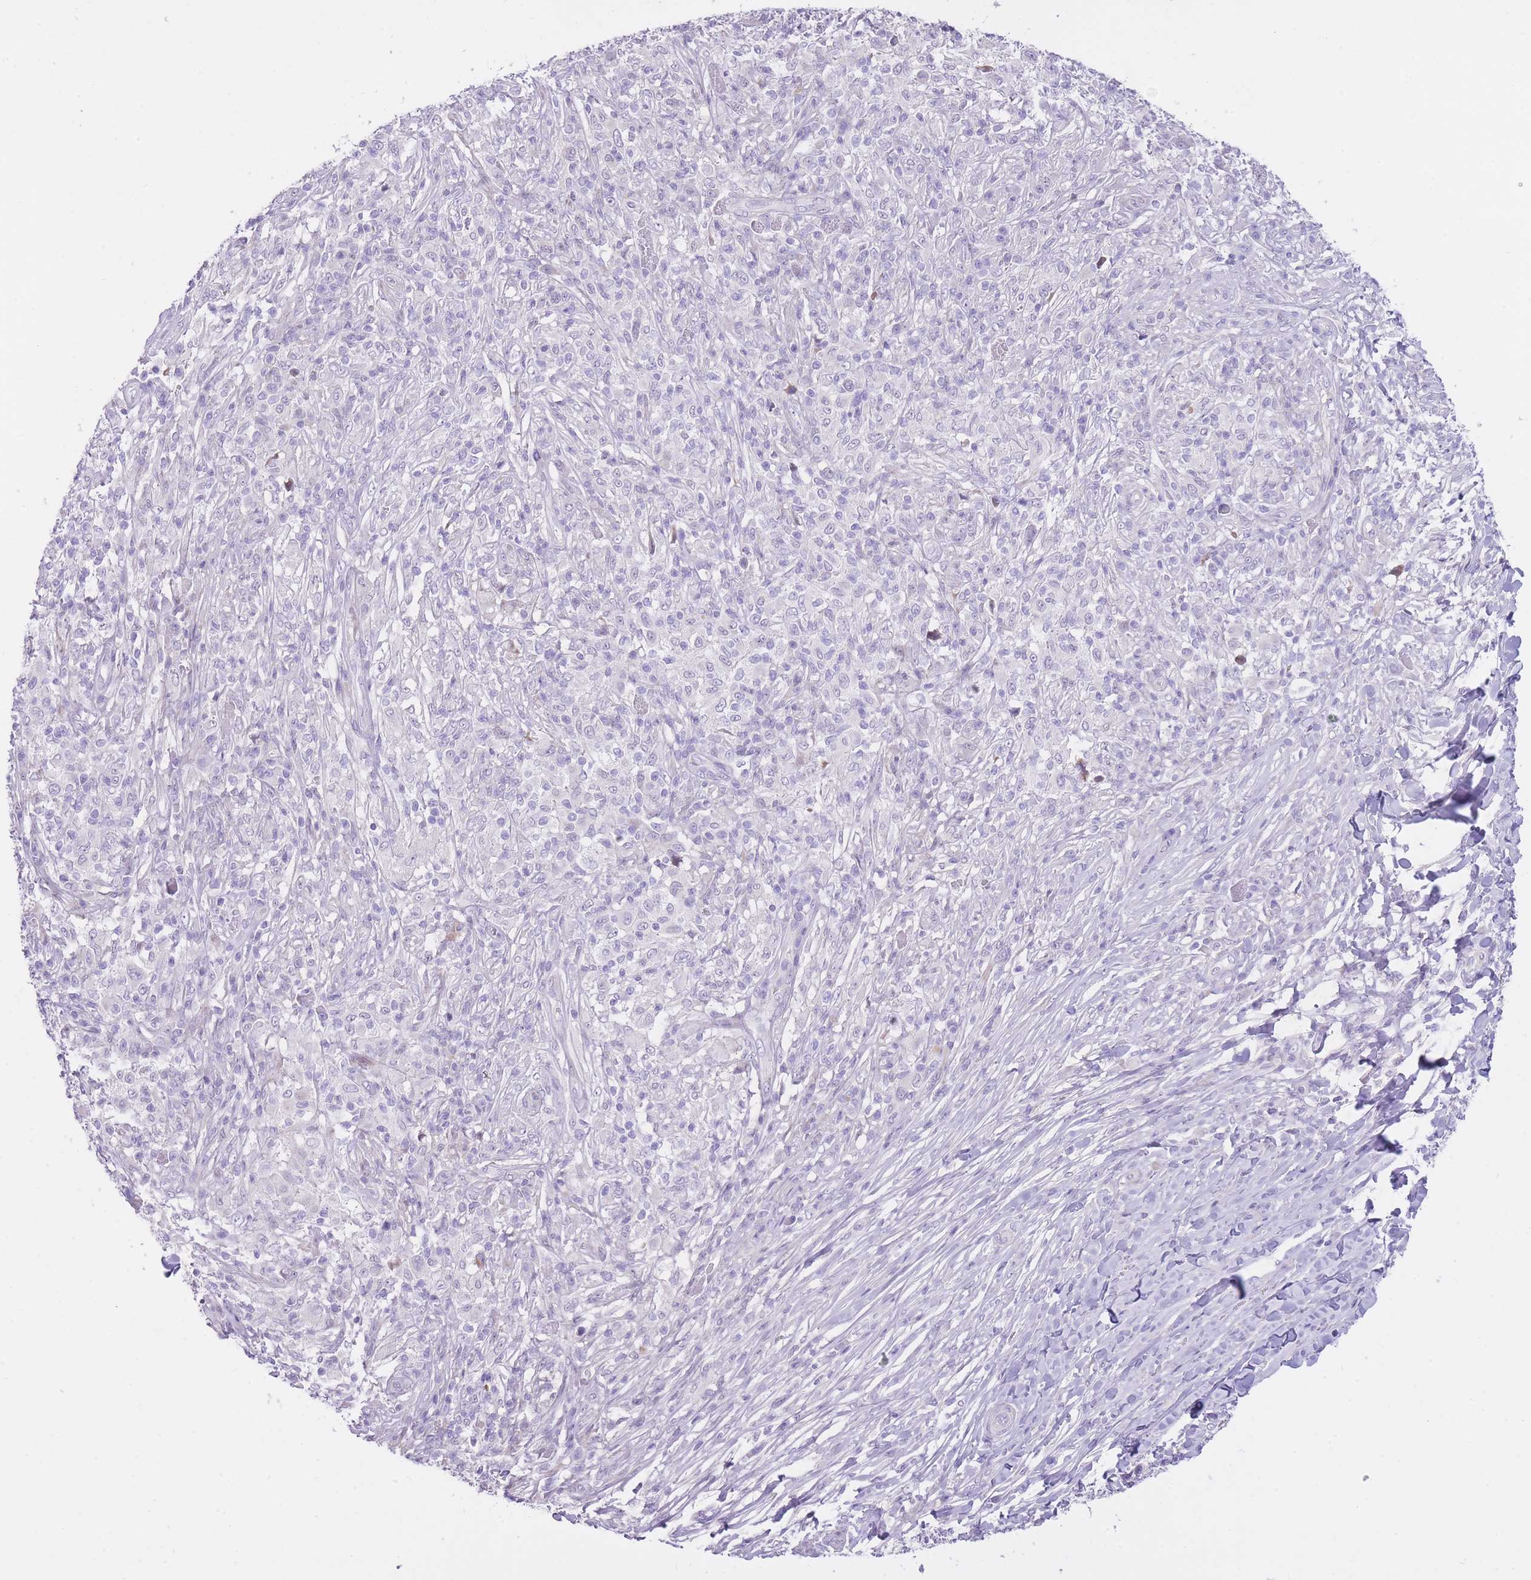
{"staining": {"intensity": "negative", "quantity": "none", "location": "none"}, "tissue": "melanoma", "cell_type": "Tumor cells", "image_type": "cancer", "snomed": [{"axis": "morphology", "description": "Malignant melanoma, NOS"}, {"axis": "topography", "description": "Skin"}], "caption": "Protein analysis of malignant melanoma demonstrates no significant positivity in tumor cells.", "gene": "IMPG1", "patient": {"sex": "male", "age": 66}}